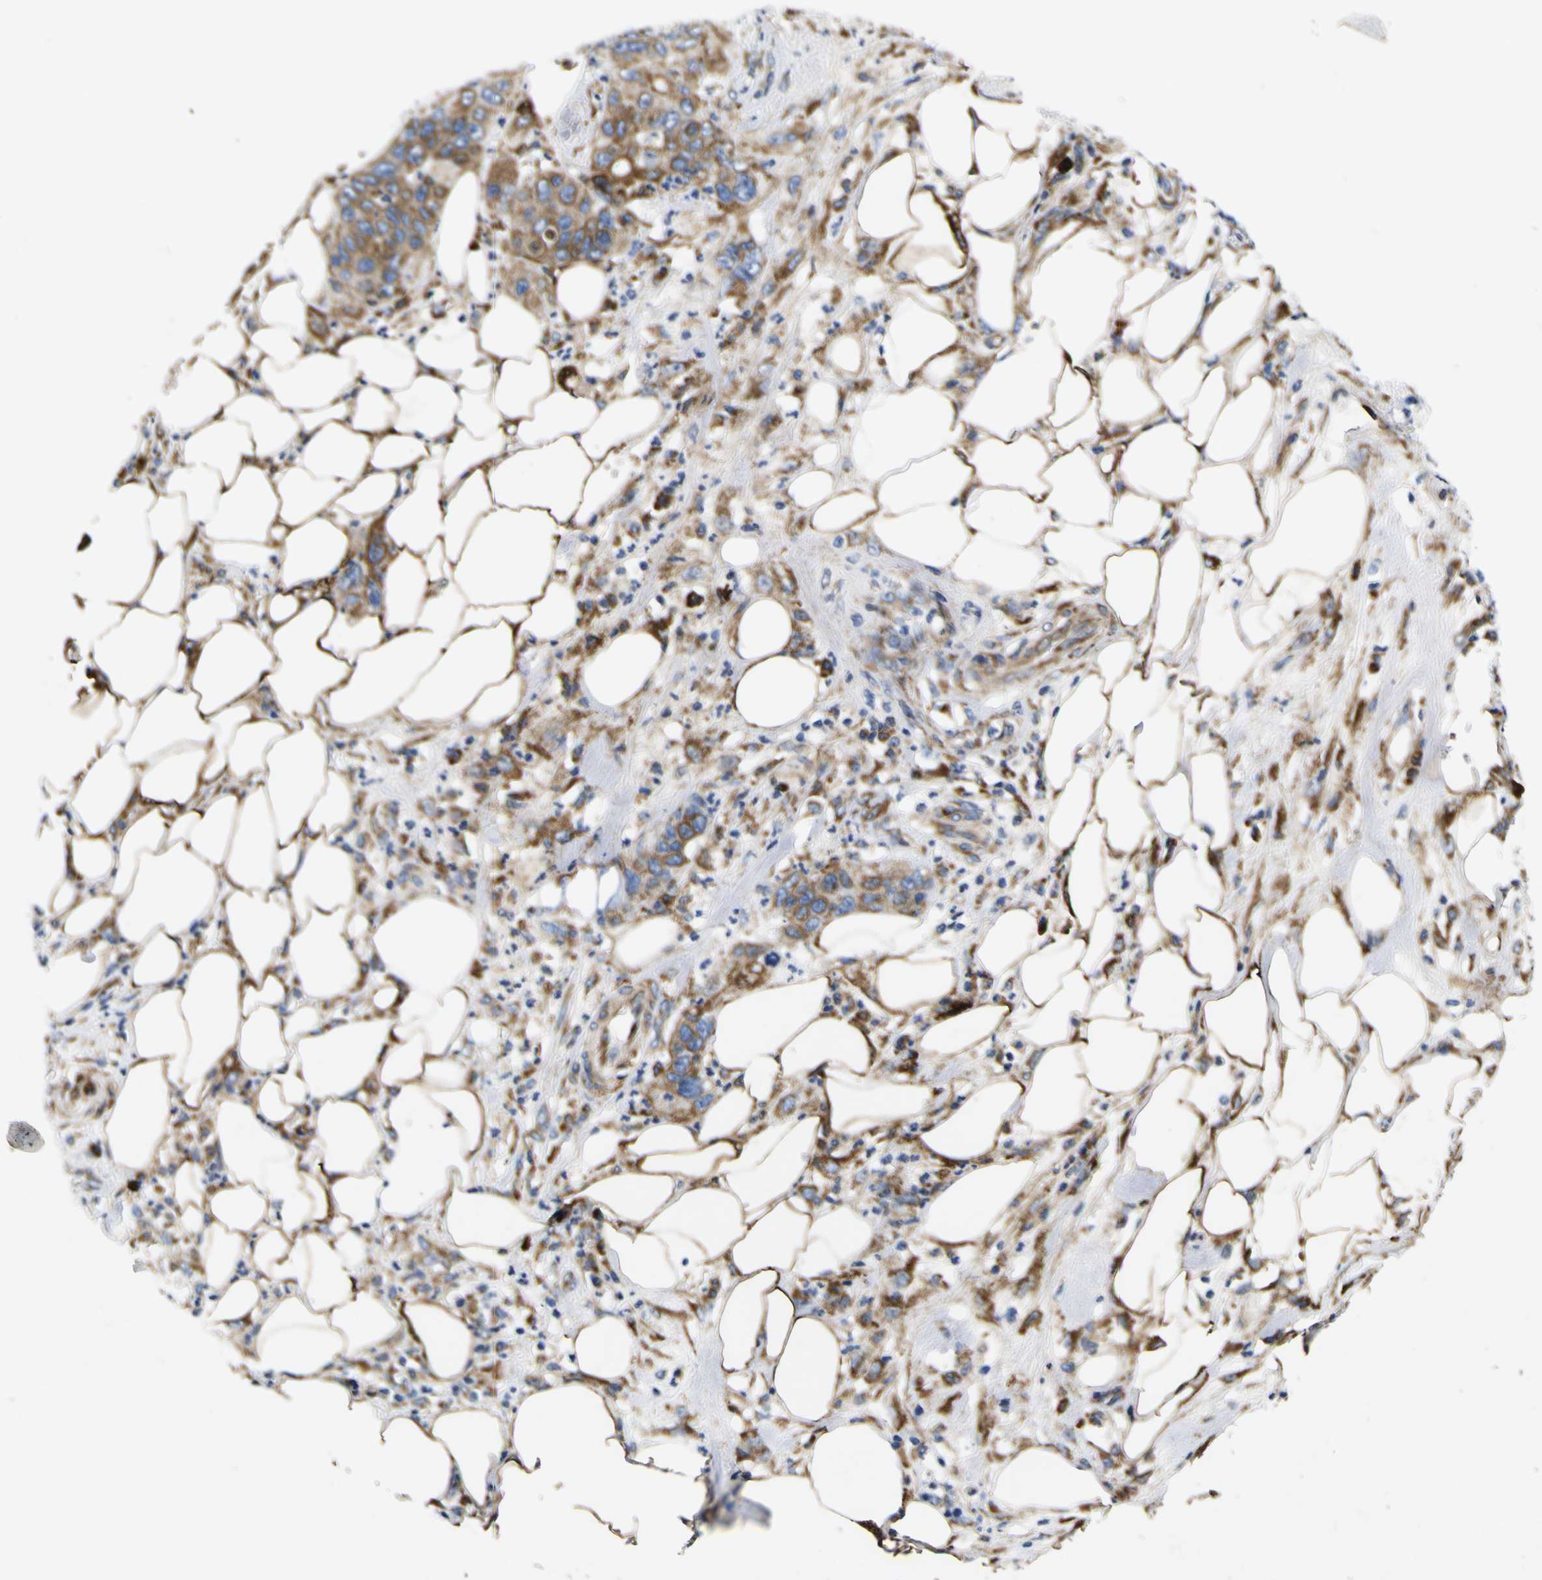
{"staining": {"intensity": "moderate", "quantity": ">75%", "location": "cytoplasmic/membranous"}, "tissue": "pancreatic cancer", "cell_type": "Tumor cells", "image_type": "cancer", "snomed": [{"axis": "morphology", "description": "Adenocarcinoma, NOS"}, {"axis": "topography", "description": "Pancreas"}], "caption": "IHC of human pancreatic adenocarcinoma reveals medium levels of moderate cytoplasmic/membranous positivity in about >75% of tumor cells.", "gene": "SCD", "patient": {"sex": "female", "age": 71}}